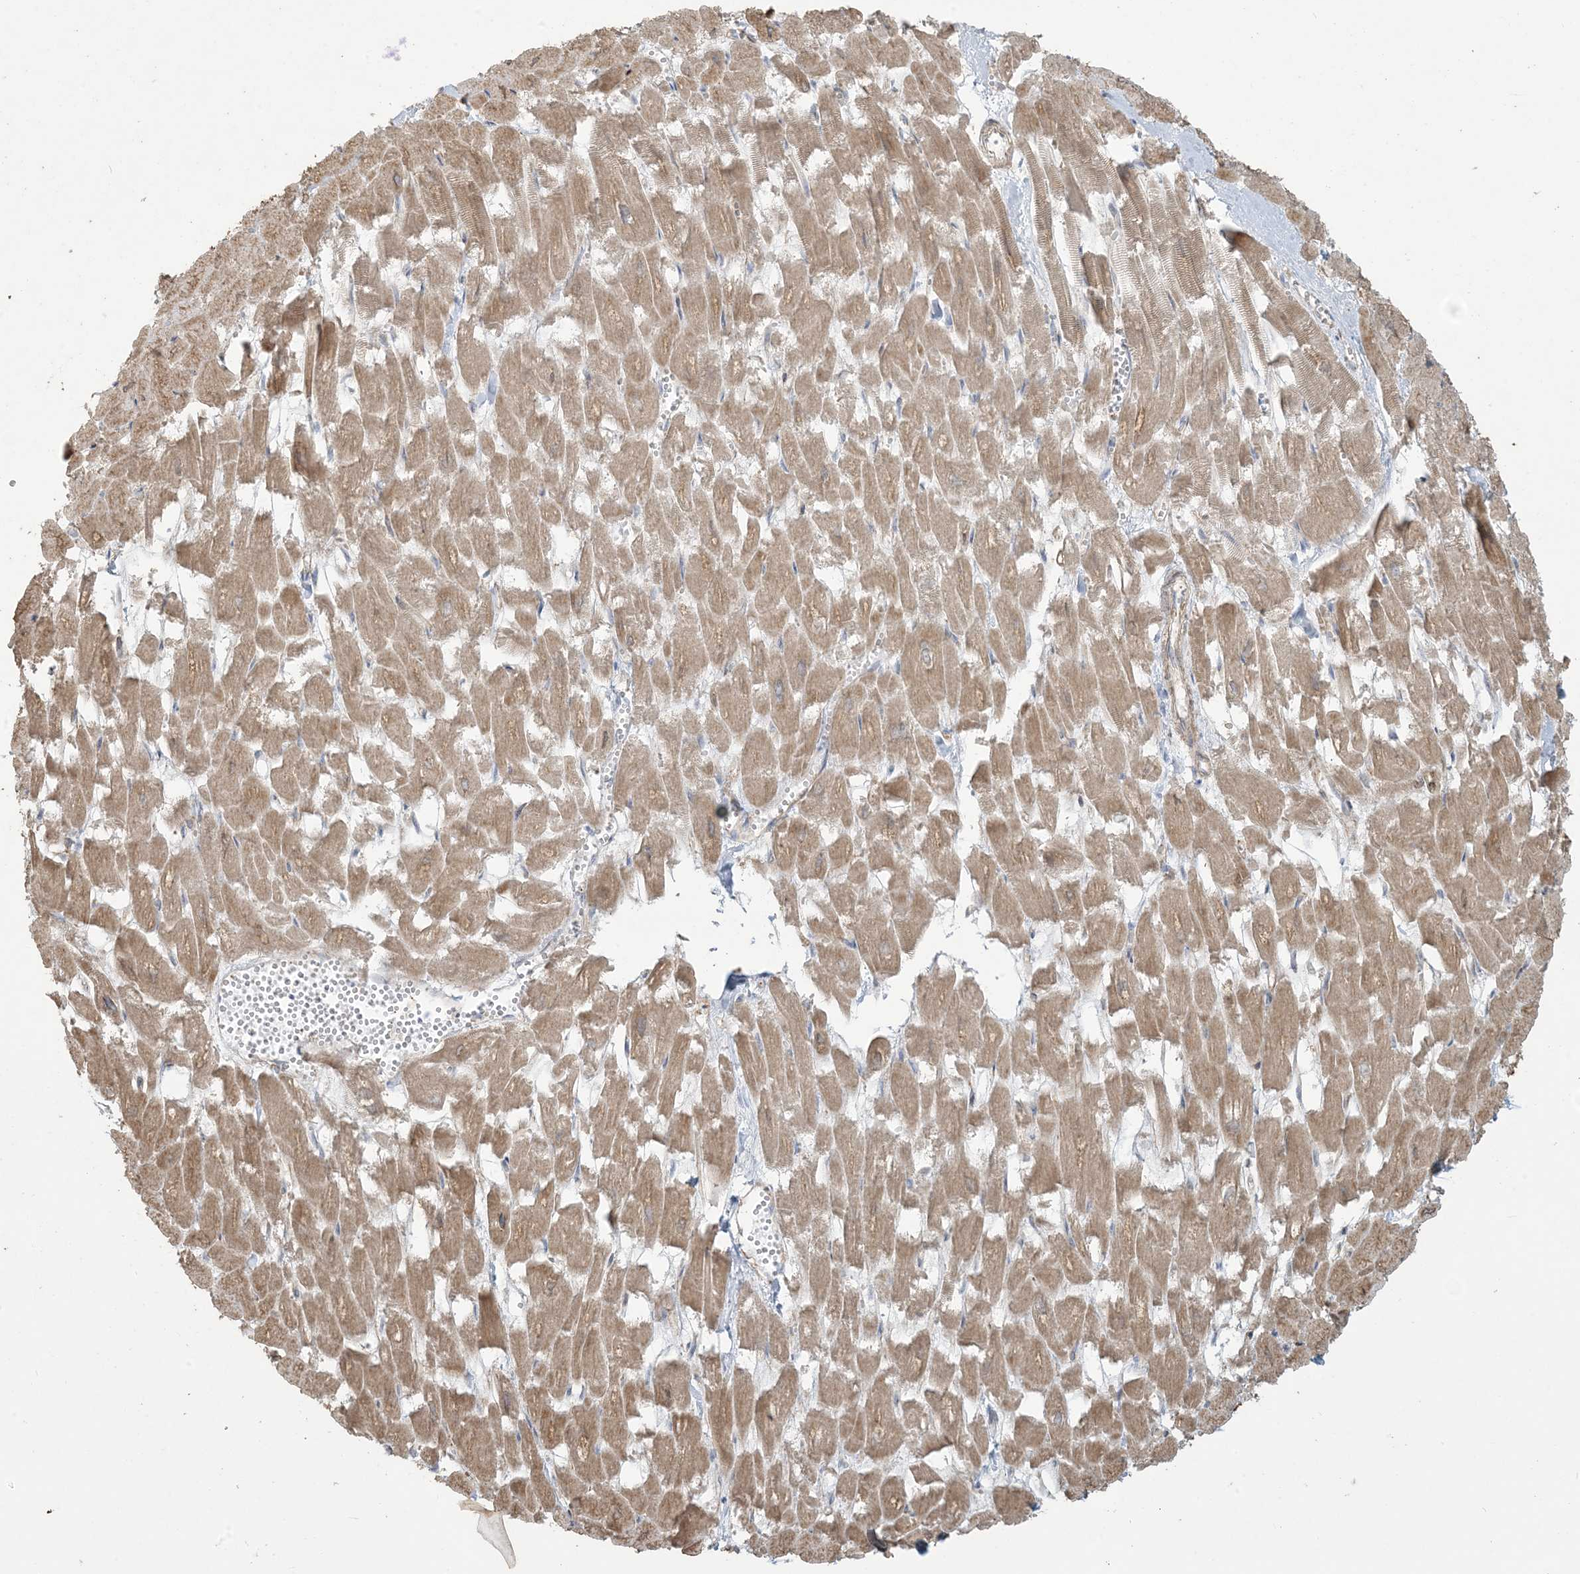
{"staining": {"intensity": "moderate", "quantity": ">75%", "location": "cytoplasmic/membranous"}, "tissue": "heart muscle", "cell_type": "Cardiomyocytes", "image_type": "normal", "snomed": [{"axis": "morphology", "description": "Normal tissue, NOS"}, {"axis": "topography", "description": "Heart"}], "caption": "This micrograph shows IHC staining of normal human heart muscle, with medium moderate cytoplasmic/membranous expression in approximately >75% of cardiomyocytes.", "gene": "KLHL18", "patient": {"sex": "male", "age": 54}}